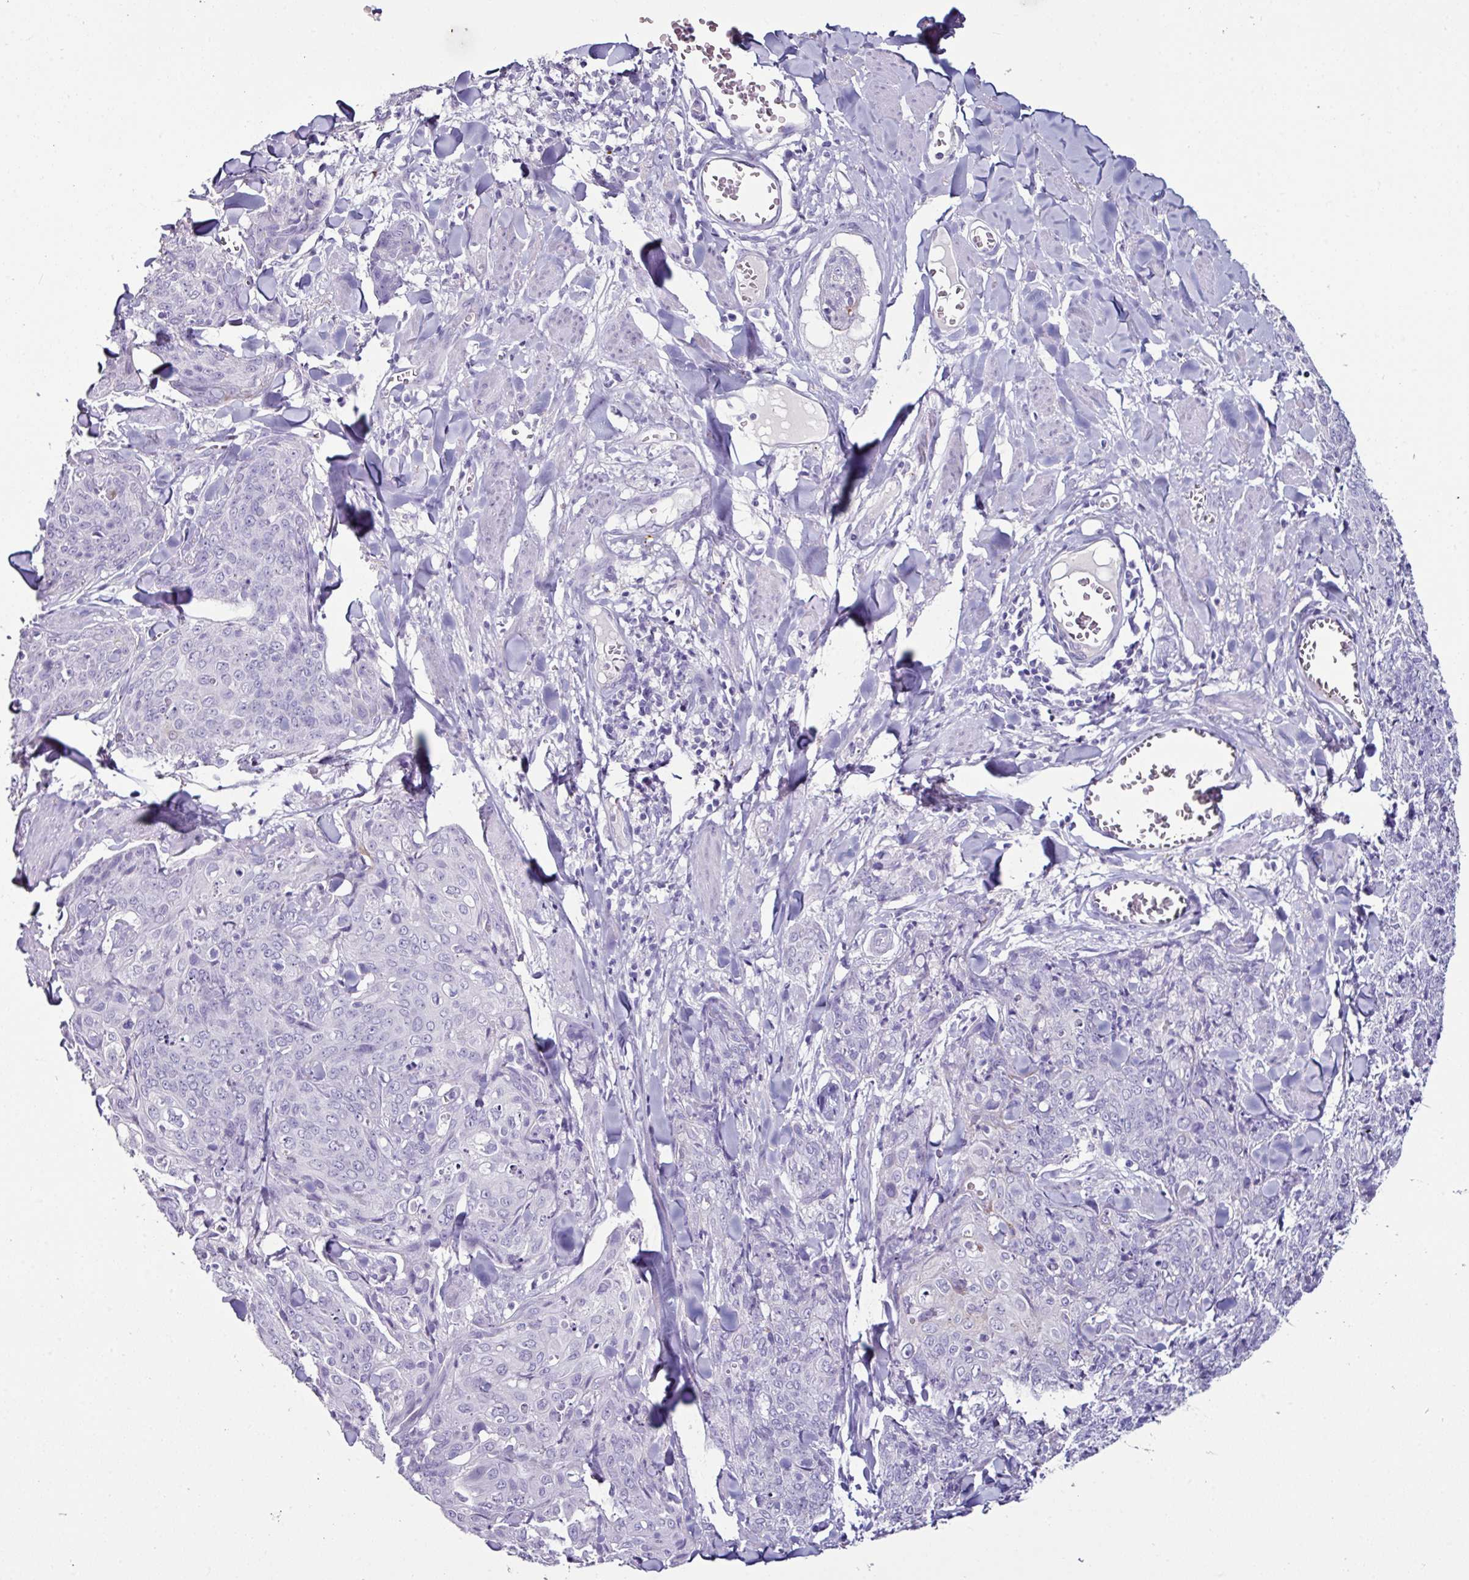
{"staining": {"intensity": "negative", "quantity": "none", "location": "none"}, "tissue": "skin cancer", "cell_type": "Tumor cells", "image_type": "cancer", "snomed": [{"axis": "morphology", "description": "Squamous cell carcinoma, NOS"}, {"axis": "topography", "description": "Skin"}, {"axis": "topography", "description": "Vulva"}], "caption": "IHC of skin cancer shows no positivity in tumor cells.", "gene": "GLP2R", "patient": {"sex": "female", "age": 85}}